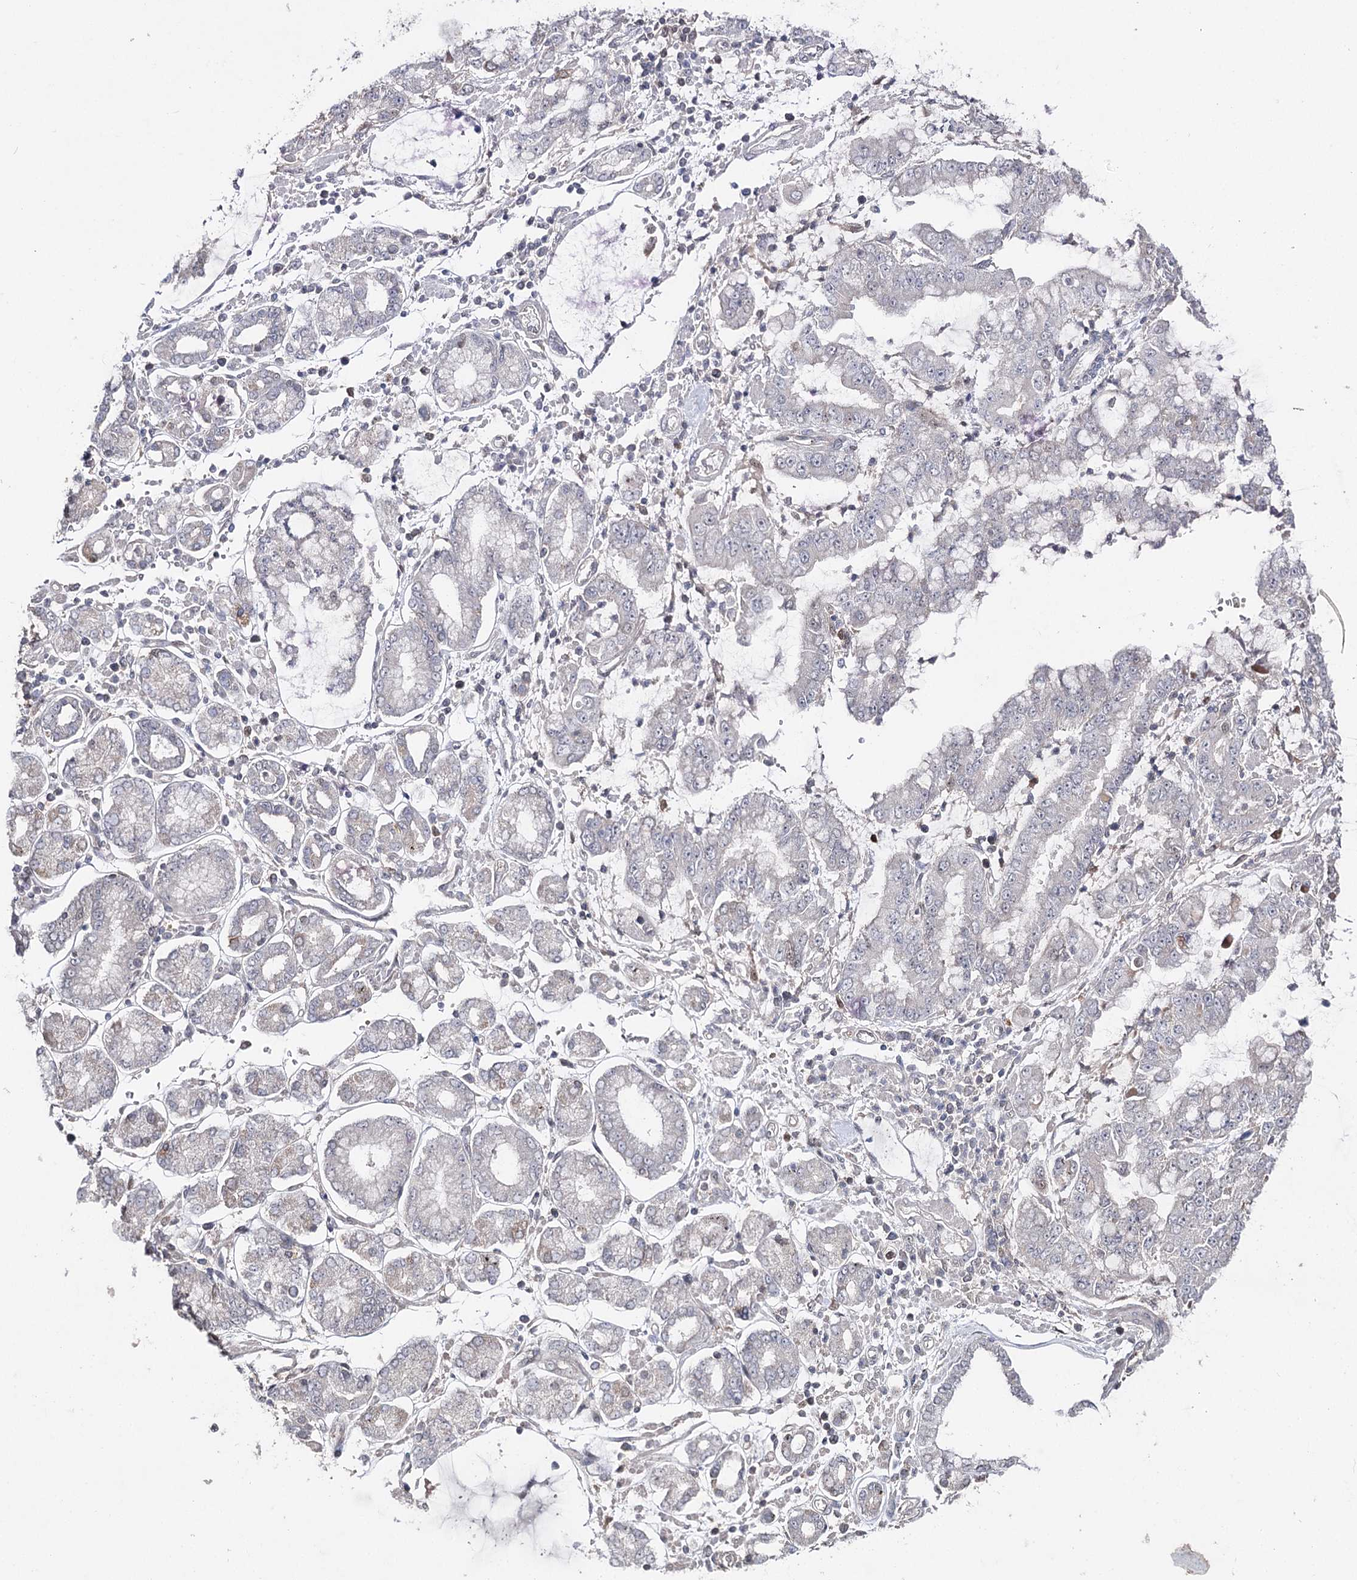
{"staining": {"intensity": "negative", "quantity": "none", "location": "none"}, "tissue": "stomach cancer", "cell_type": "Tumor cells", "image_type": "cancer", "snomed": [{"axis": "morphology", "description": "Adenocarcinoma, NOS"}, {"axis": "topography", "description": "Stomach"}], "caption": "This histopathology image is of stomach adenocarcinoma stained with IHC to label a protein in brown with the nuclei are counter-stained blue. There is no staining in tumor cells.", "gene": "HSD11B2", "patient": {"sex": "male", "age": 76}}